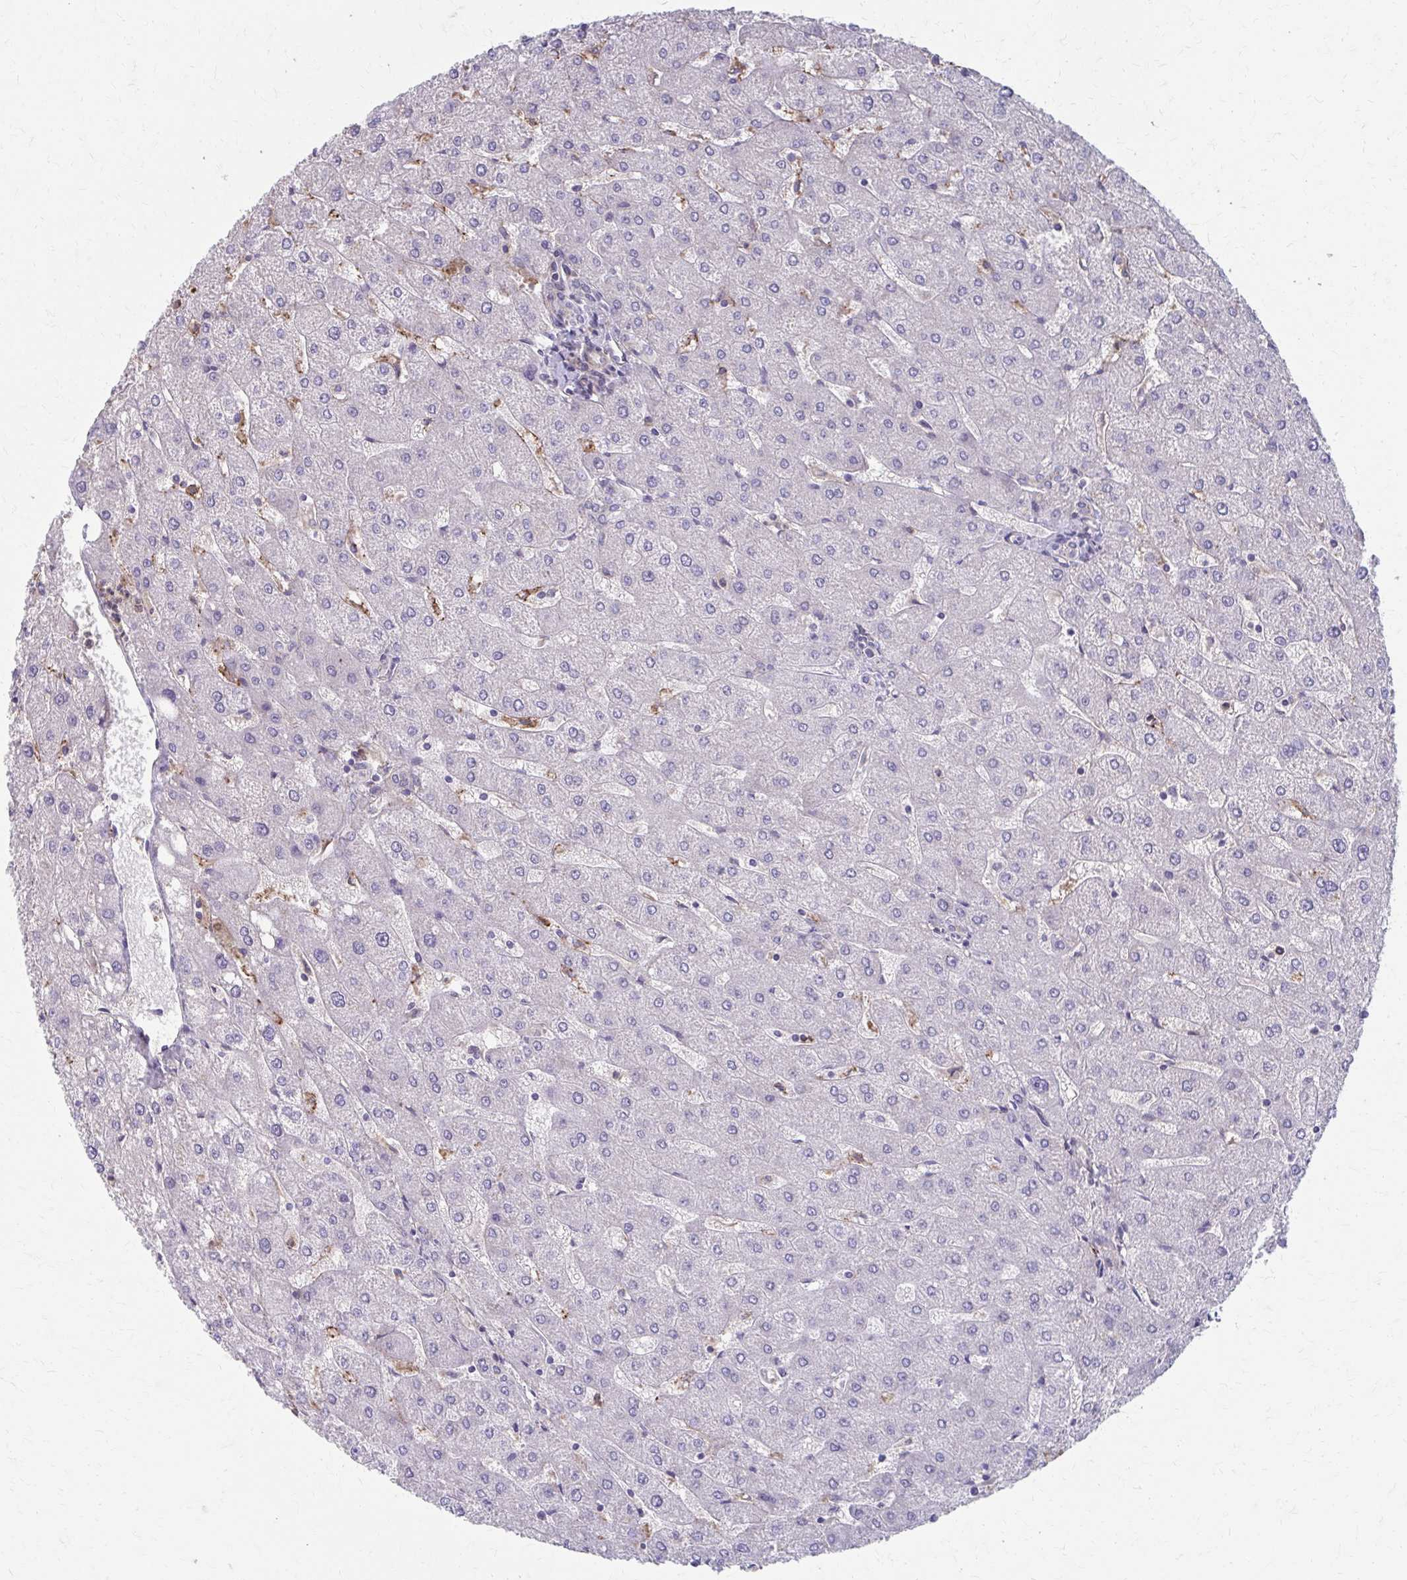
{"staining": {"intensity": "negative", "quantity": "none", "location": "none"}, "tissue": "liver", "cell_type": "Cholangiocytes", "image_type": "normal", "snomed": [{"axis": "morphology", "description": "Normal tissue, NOS"}, {"axis": "topography", "description": "Liver"}], "caption": "A micrograph of human liver is negative for staining in cholangiocytes. Nuclei are stained in blue.", "gene": "MMP14", "patient": {"sex": "male", "age": 67}}